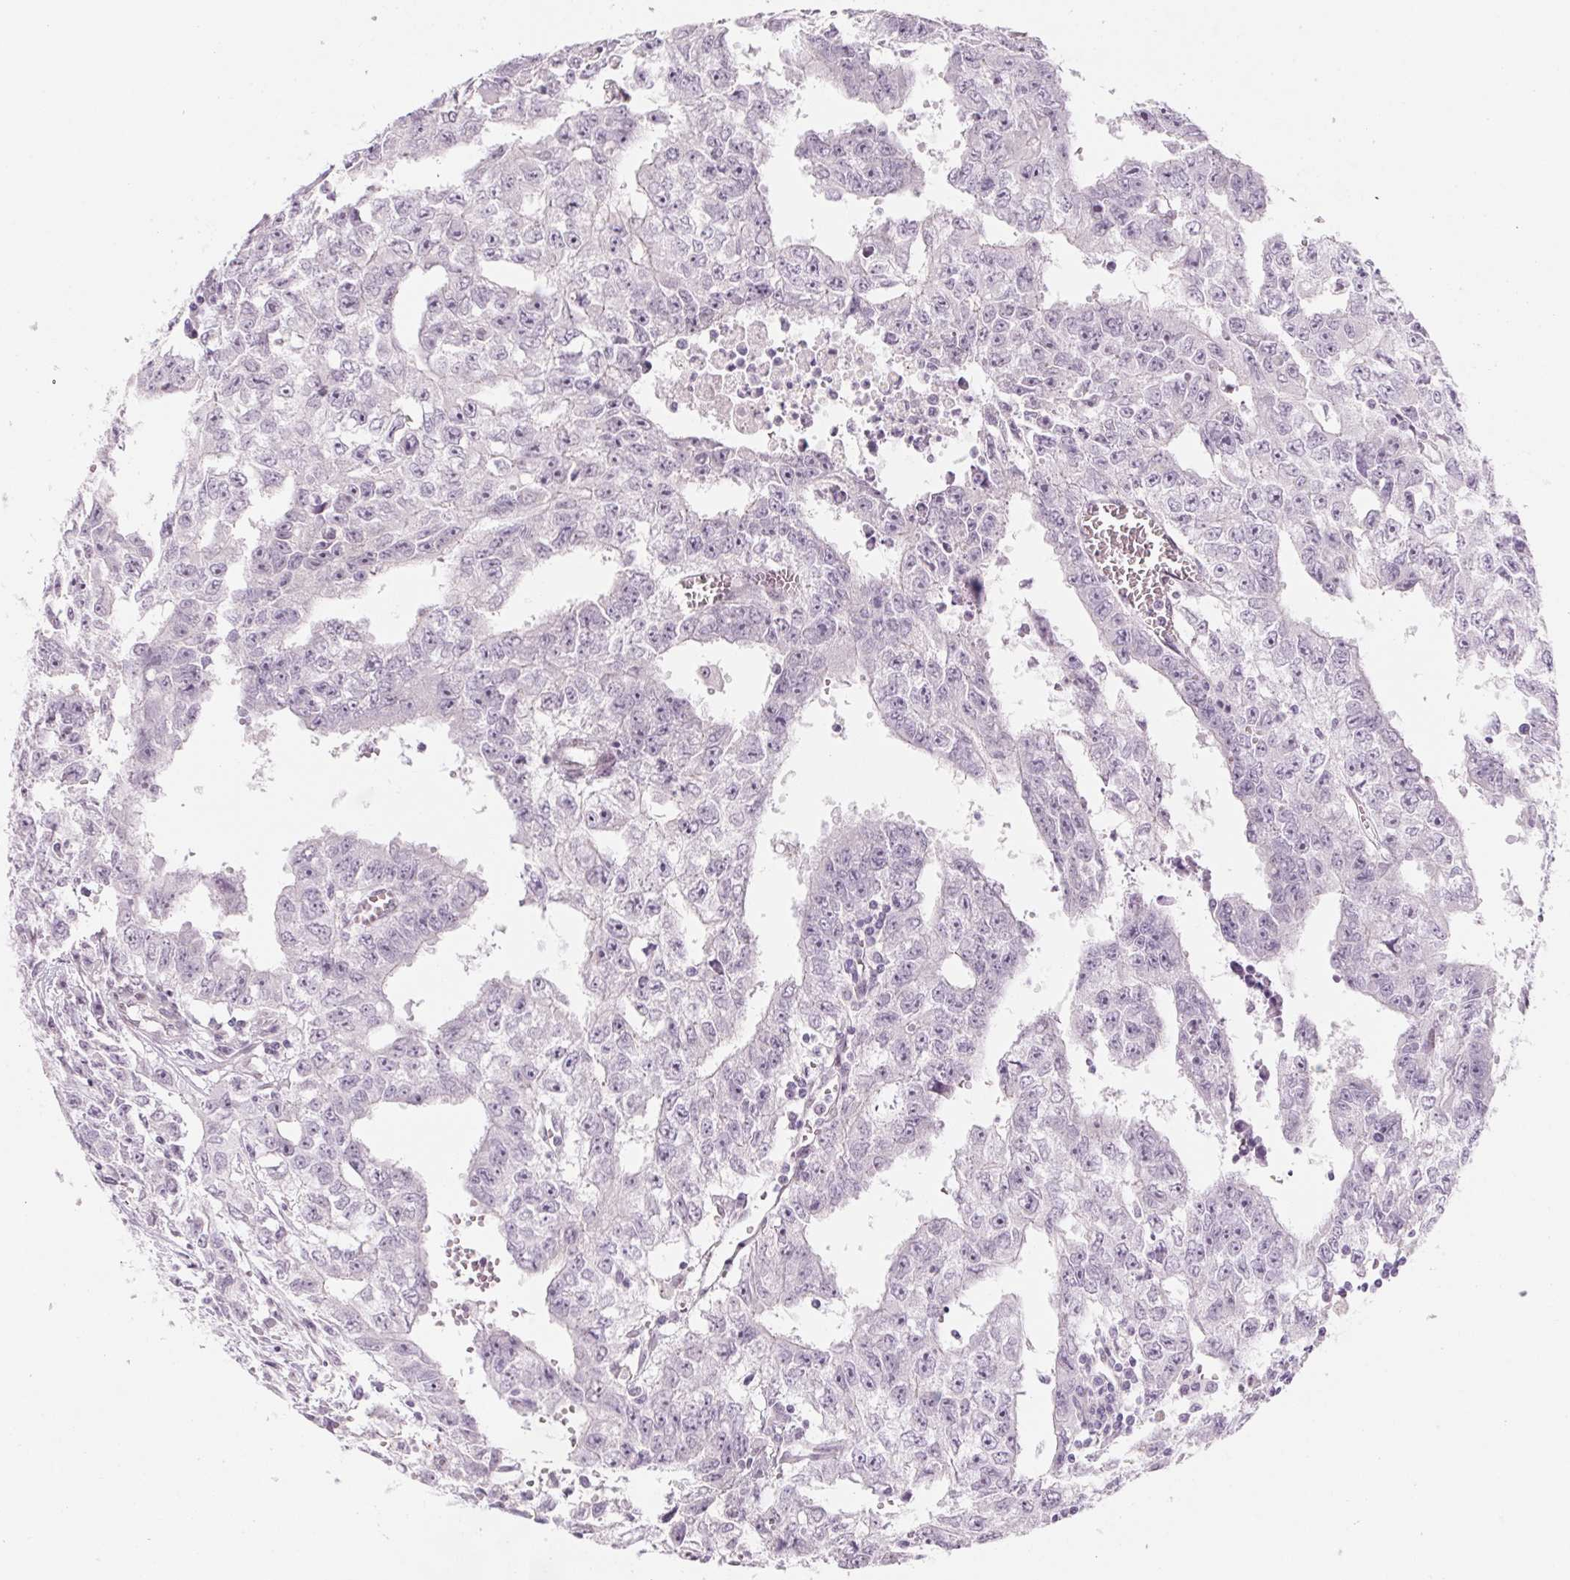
{"staining": {"intensity": "negative", "quantity": "none", "location": "none"}, "tissue": "testis cancer", "cell_type": "Tumor cells", "image_type": "cancer", "snomed": [{"axis": "morphology", "description": "Carcinoma, Embryonal, NOS"}, {"axis": "morphology", "description": "Teratoma, malignant, NOS"}, {"axis": "topography", "description": "Testis"}], "caption": "The histopathology image reveals no significant expression in tumor cells of malignant teratoma (testis).", "gene": "KCNQ2", "patient": {"sex": "male", "age": 24}}